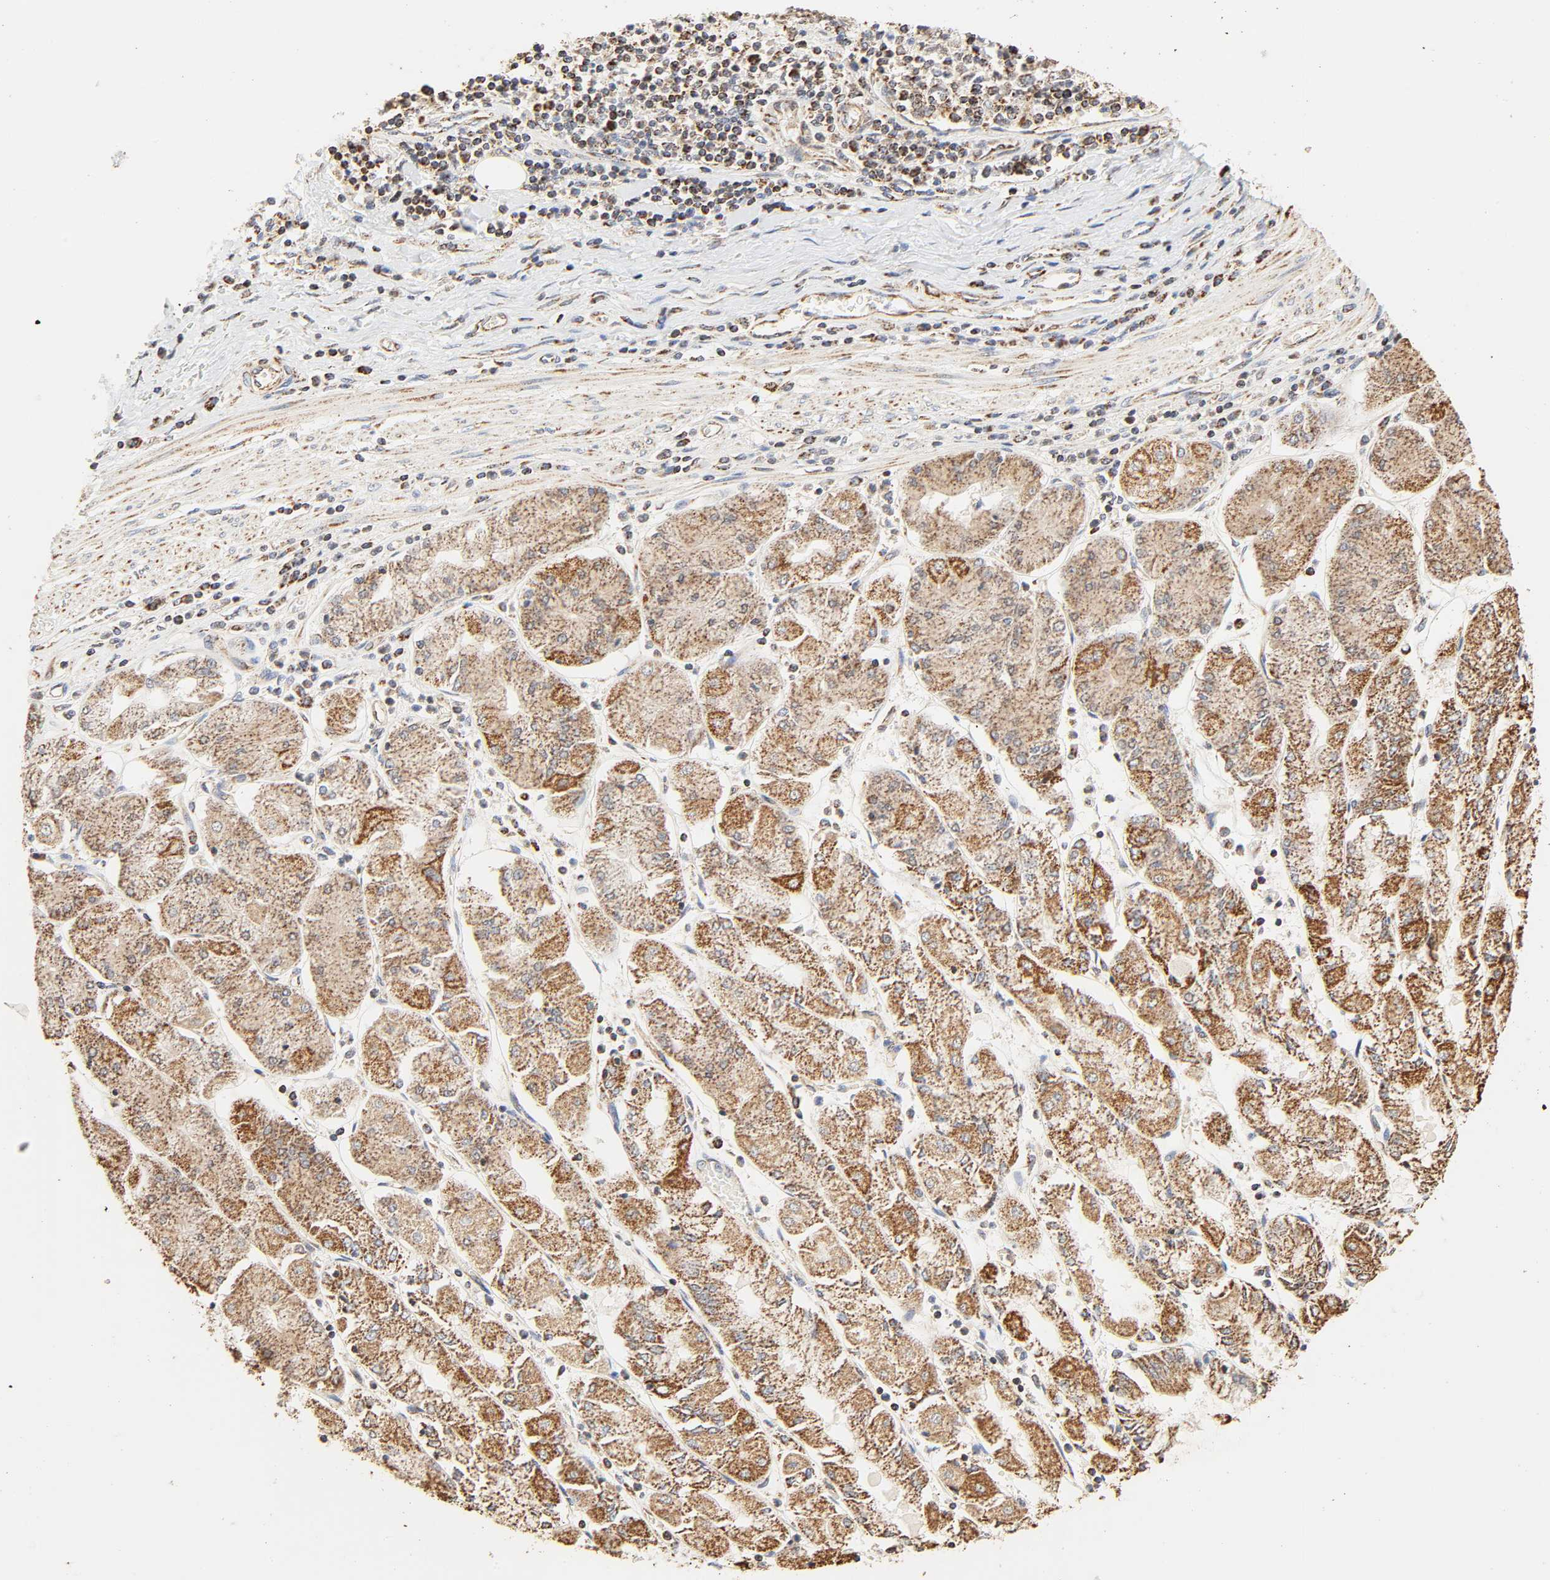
{"staining": {"intensity": "moderate", "quantity": ">75%", "location": "cytoplasmic/membranous"}, "tissue": "stomach cancer", "cell_type": "Tumor cells", "image_type": "cancer", "snomed": [{"axis": "morphology", "description": "Normal tissue, NOS"}, {"axis": "morphology", "description": "Adenocarcinoma, NOS"}, {"axis": "topography", "description": "Stomach, upper"}, {"axis": "topography", "description": "Stomach"}], "caption": "An immunohistochemistry micrograph of neoplastic tissue is shown. Protein staining in brown shows moderate cytoplasmic/membranous positivity in stomach cancer (adenocarcinoma) within tumor cells.", "gene": "ZMAT5", "patient": {"sex": "male", "age": 59}}